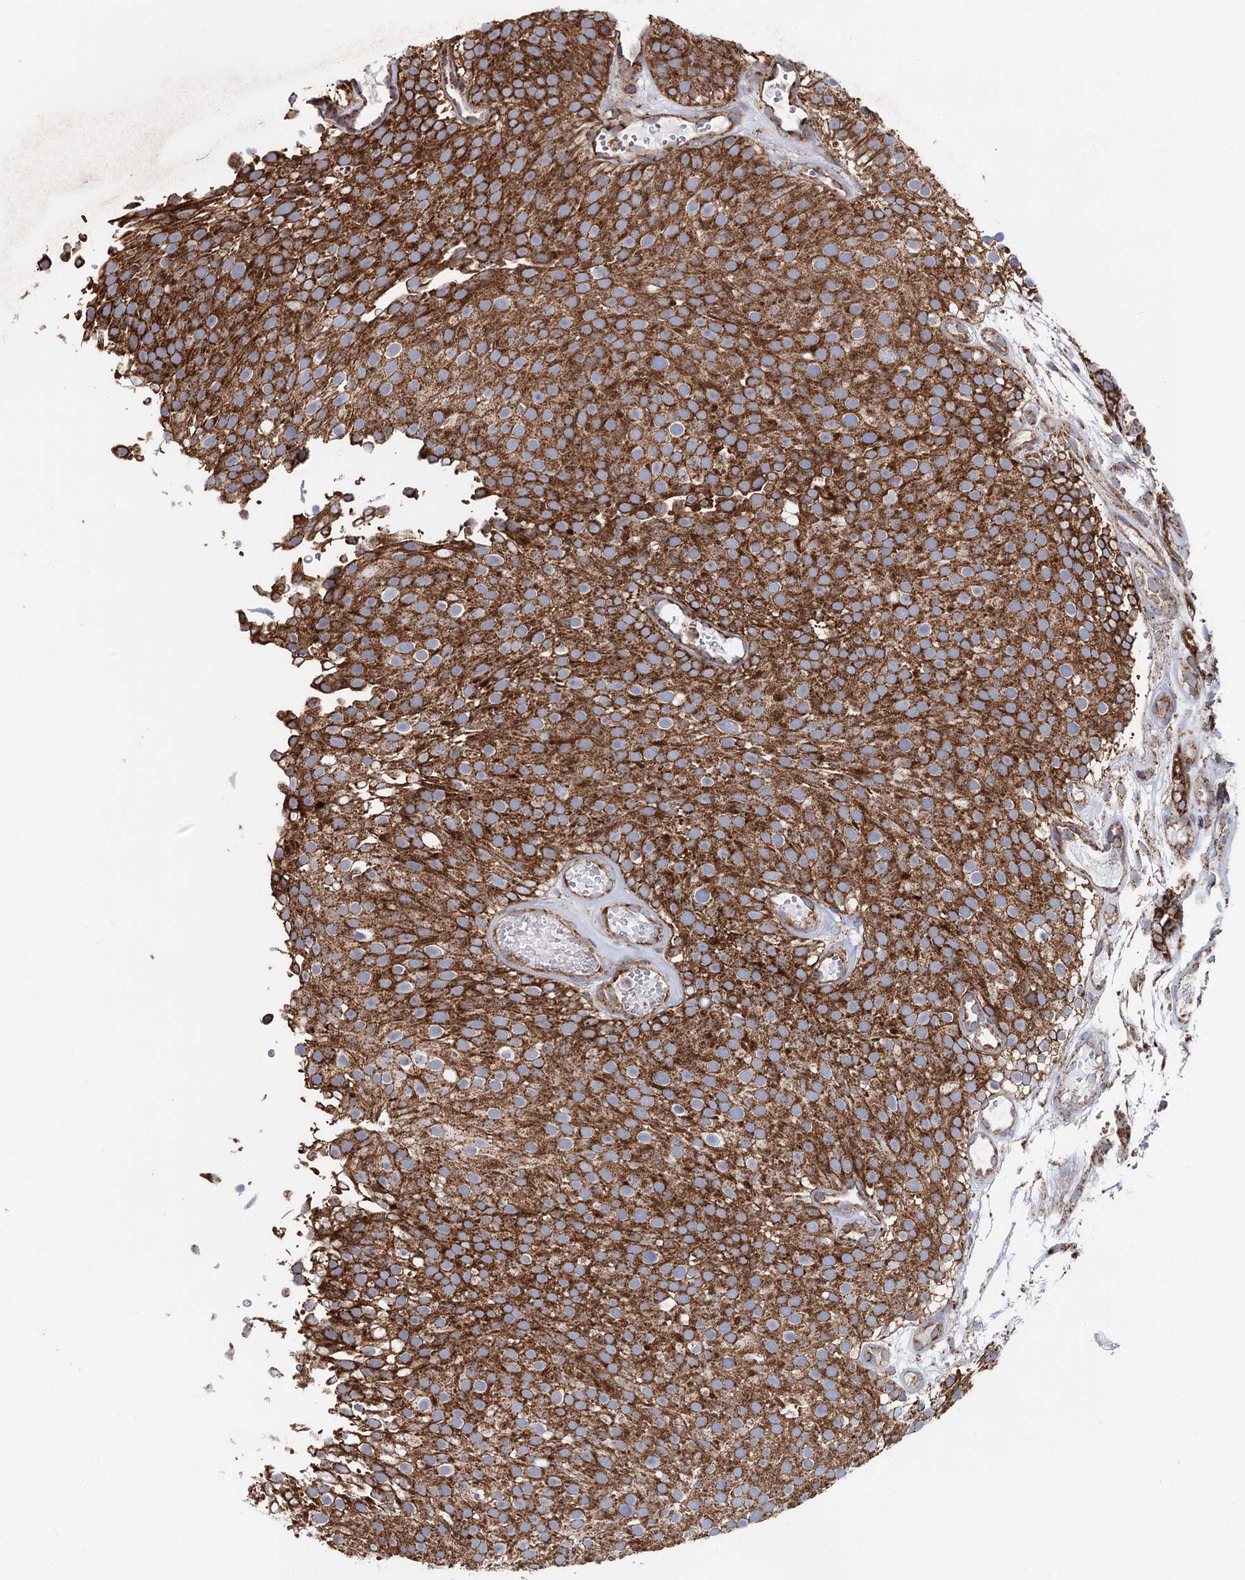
{"staining": {"intensity": "moderate", "quantity": ">75%", "location": "cytoplasmic/membranous"}, "tissue": "urothelial cancer", "cell_type": "Tumor cells", "image_type": "cancer", "snomed": [{"axis": "morphology", "description": "Urothelial carcinoma, Low grade"}, {"axis": "topography", "description": "Urinary bladder"}], "caption": "A micrograph of urothelial carcinoma (low-grade) stained for a protein shows moderate cytoplasmic/membranous brown staining in tumor cells. (DAB = brown stain, brightfield microscopy at high magnification).", "gene": "MSANTD2", "patient": {"sex": "male", "age": 78}}